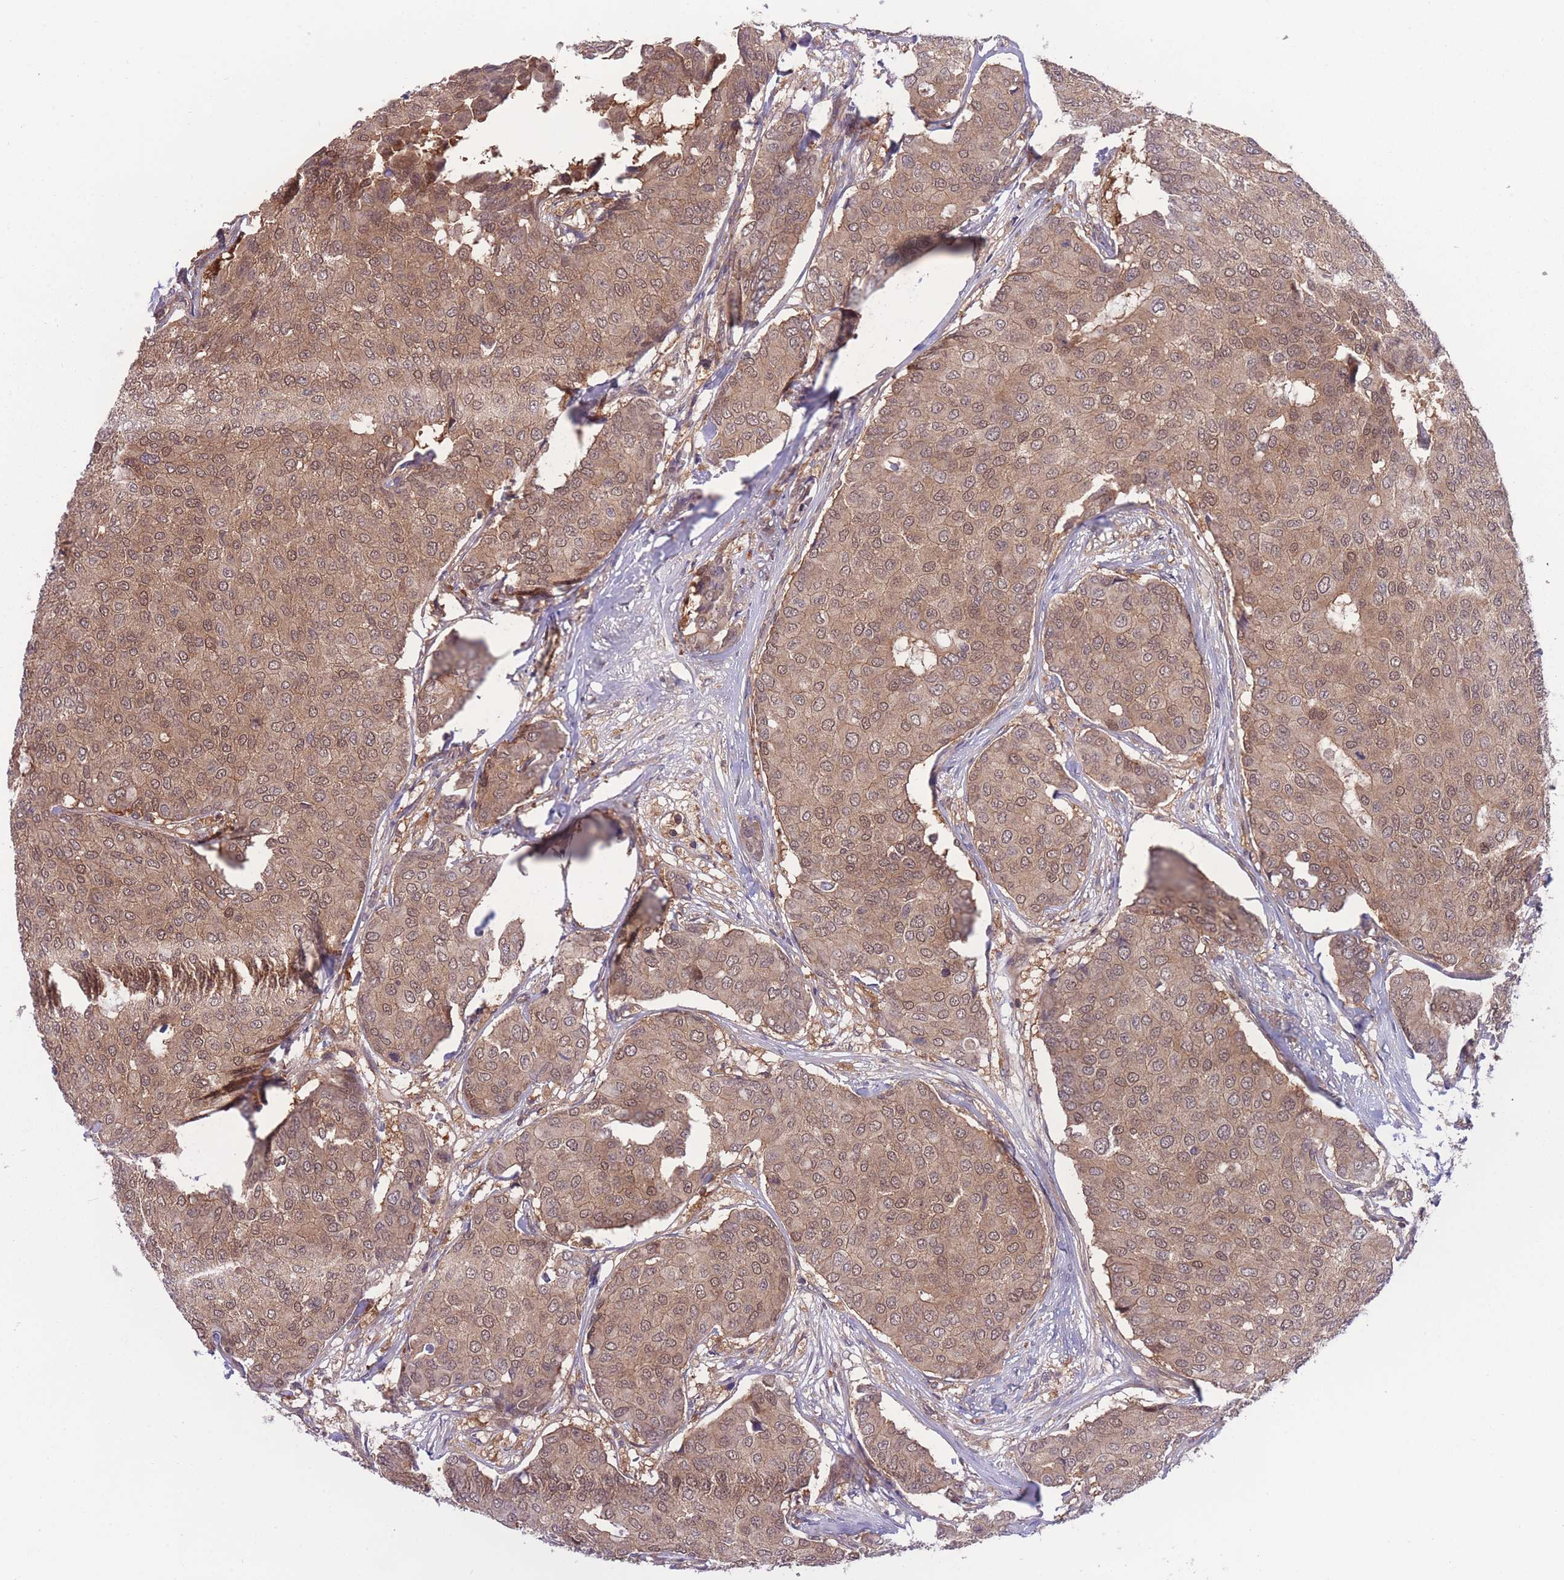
{"staining": {"intensity": "moderate", "quantity": ">75%", "location": "cytoplasmic/membranous"}, "tissue": "breast cancer", "cell_type": "Tumor cells", "image_type": "cancer", "snomed": [{"axis": "morphology", "description": "Duct carcinoma"}, {"axis": "topography", "description": "Breast"}], "caption": "Moderate cytoplasmic/membranous protein positivity is present in about >75% of tumor cells in breast cancer.", "gene": "UBE2N", "patient": {"sex": "female", "age": 75}}